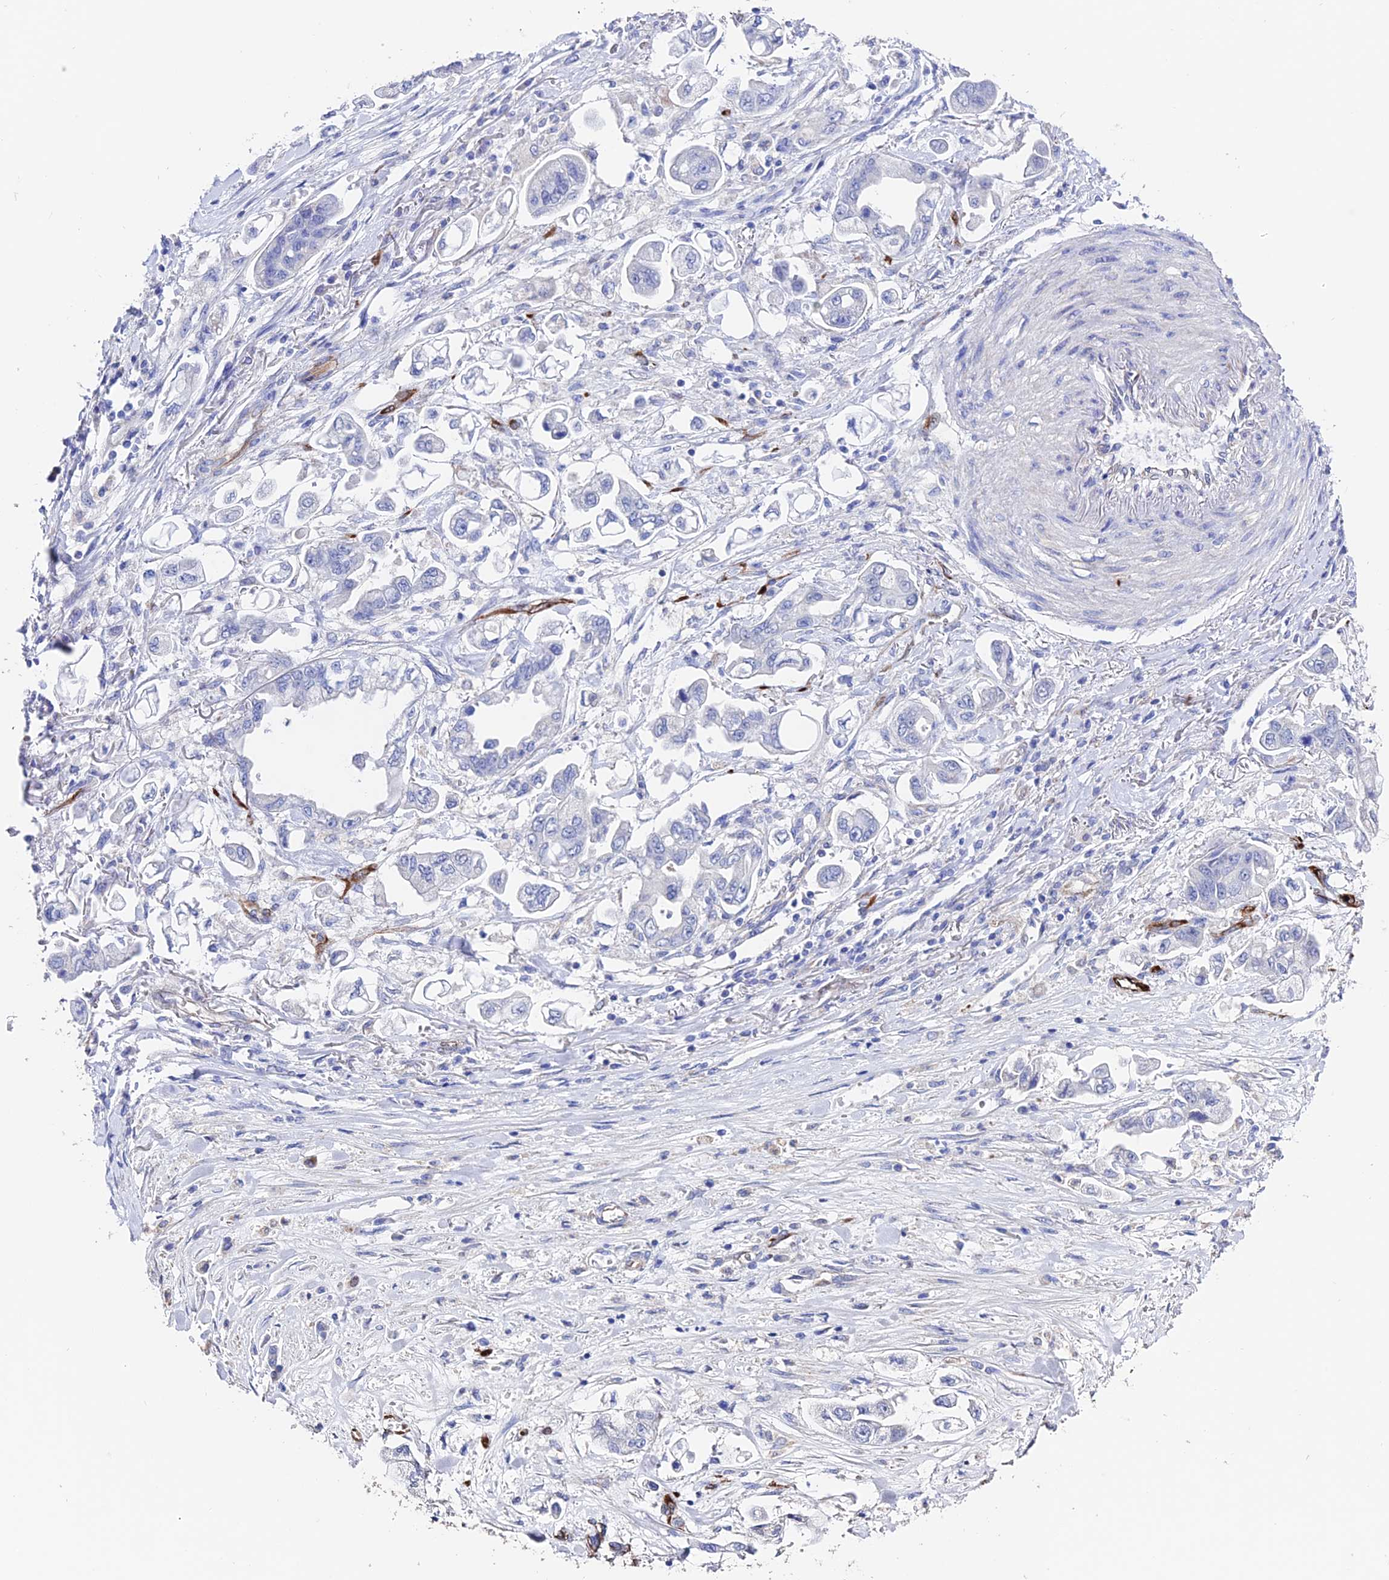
{"staining": {"intensity": "negative", "quantity": "none", "location": "none"}, "tissue": "stomach cancer", "cell_type": "Tumor cells", "image_type": "cancer", "snomed": [{"axis": "morphology", "description": "Adenocarcinoma, NOS"}, {"axis": "topography", "description": "Stomach"}], "caption": "Stomach adenocarcinoma stained for a protein using IHC demonstrates no expression tumor cells.", "gene": "ESM1", "patient": {"sex": "male", "age": 62}}